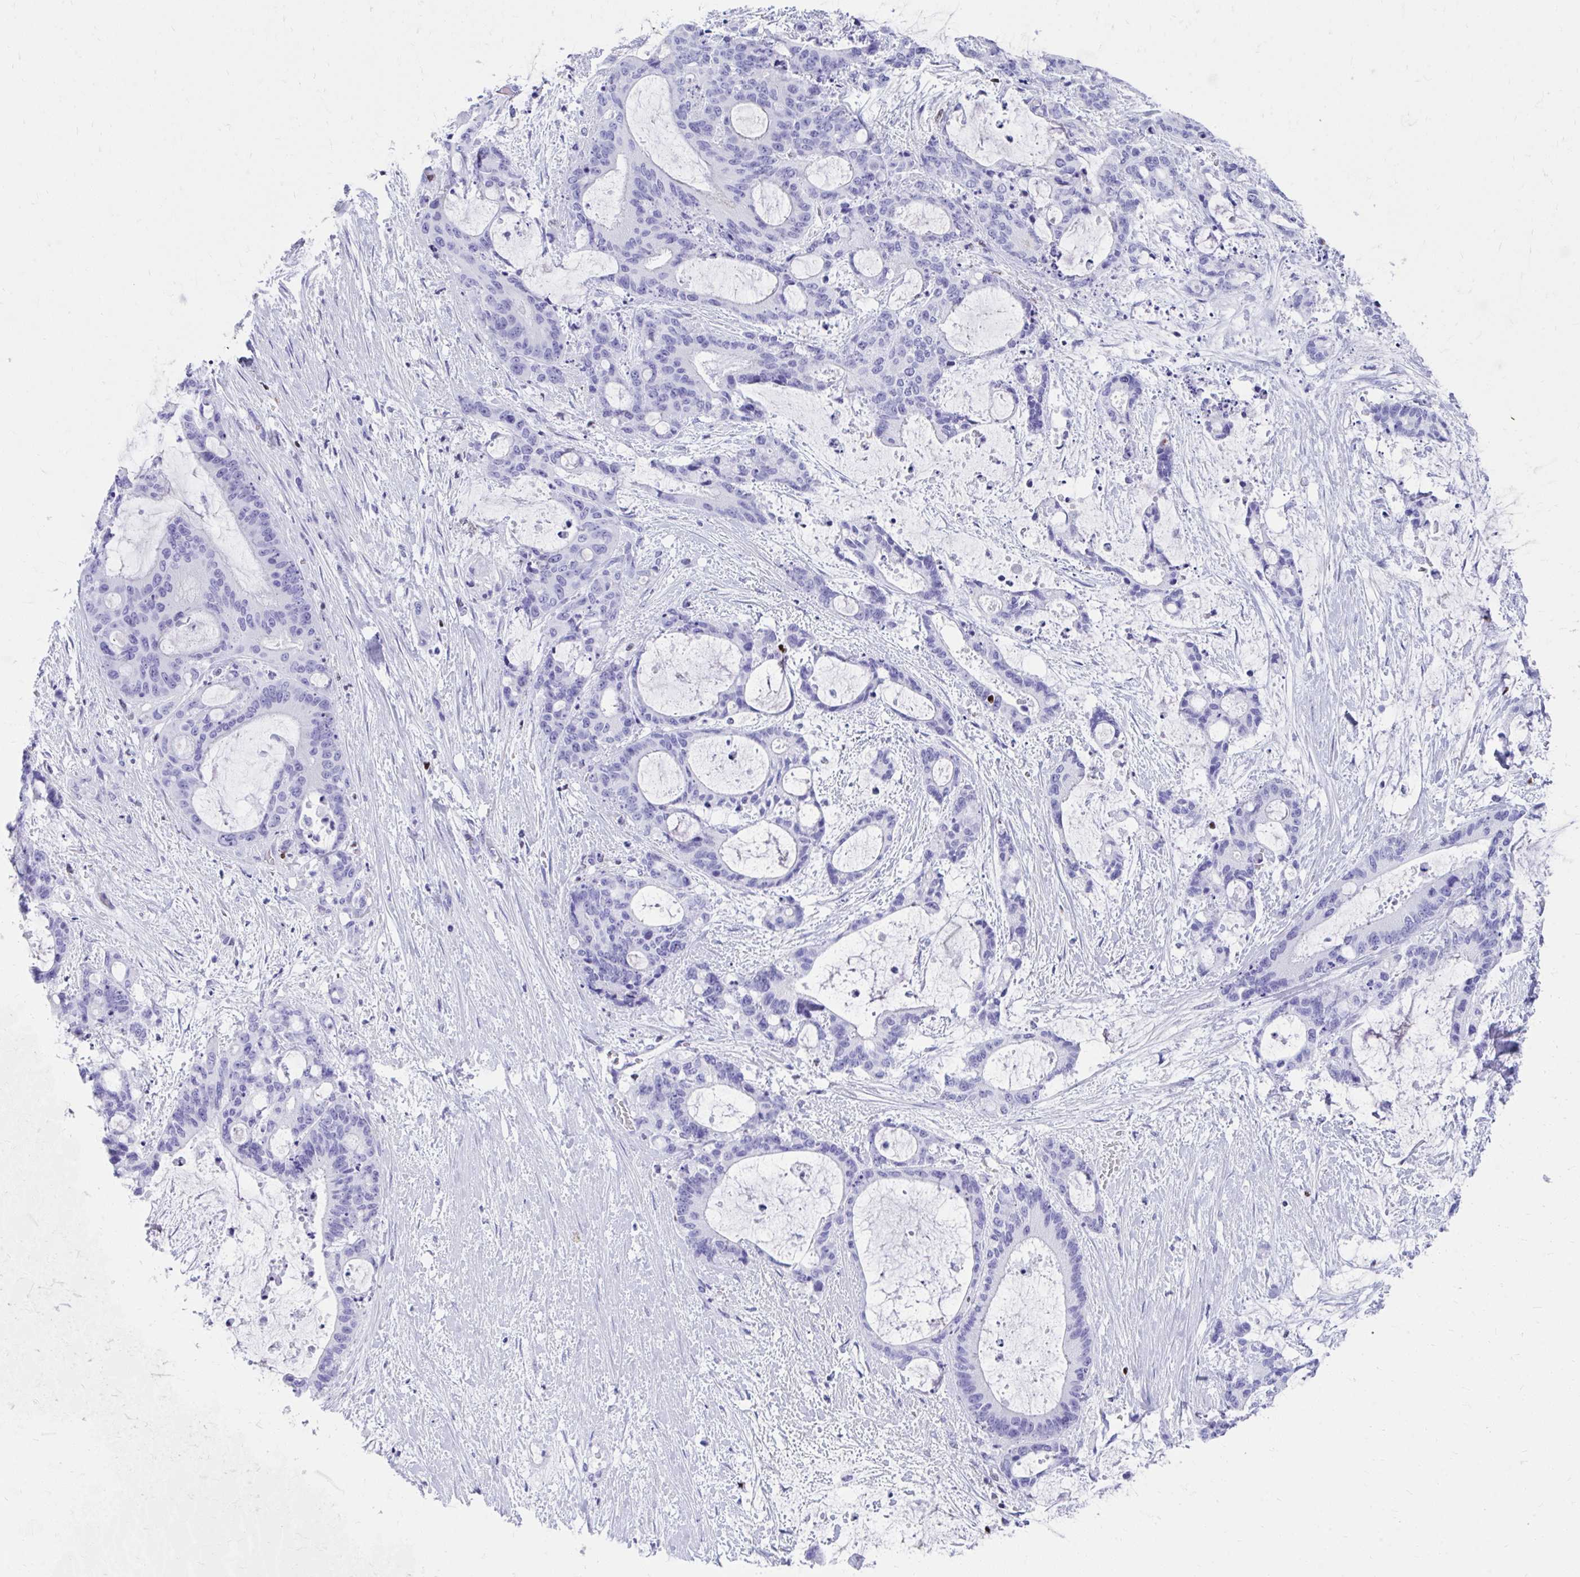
{"staining": {"intensity": "negative", "quantity": "none", "location": "none"}, "tissue": "liver cancer", "cell_type": "Tumor cells", "image_type": "cancer", "snomed": [{"axis": "morphology", "description": "Normal tissue, NOS"}, {"axis": "morphology", "description": "Cholangiocarcinoma"}, {"axis": "topography", "description": "Liver"}, {"axis": "topography", "description": "Peripheral nerve tissue"}], "caption": "This is an immunohistochemistry (IHC) image of human liver cholangiocarcinoma. There is no staining in tumor cells.", "gene": "RUNX3", "patient": {"sex": "female", "age": 73}}